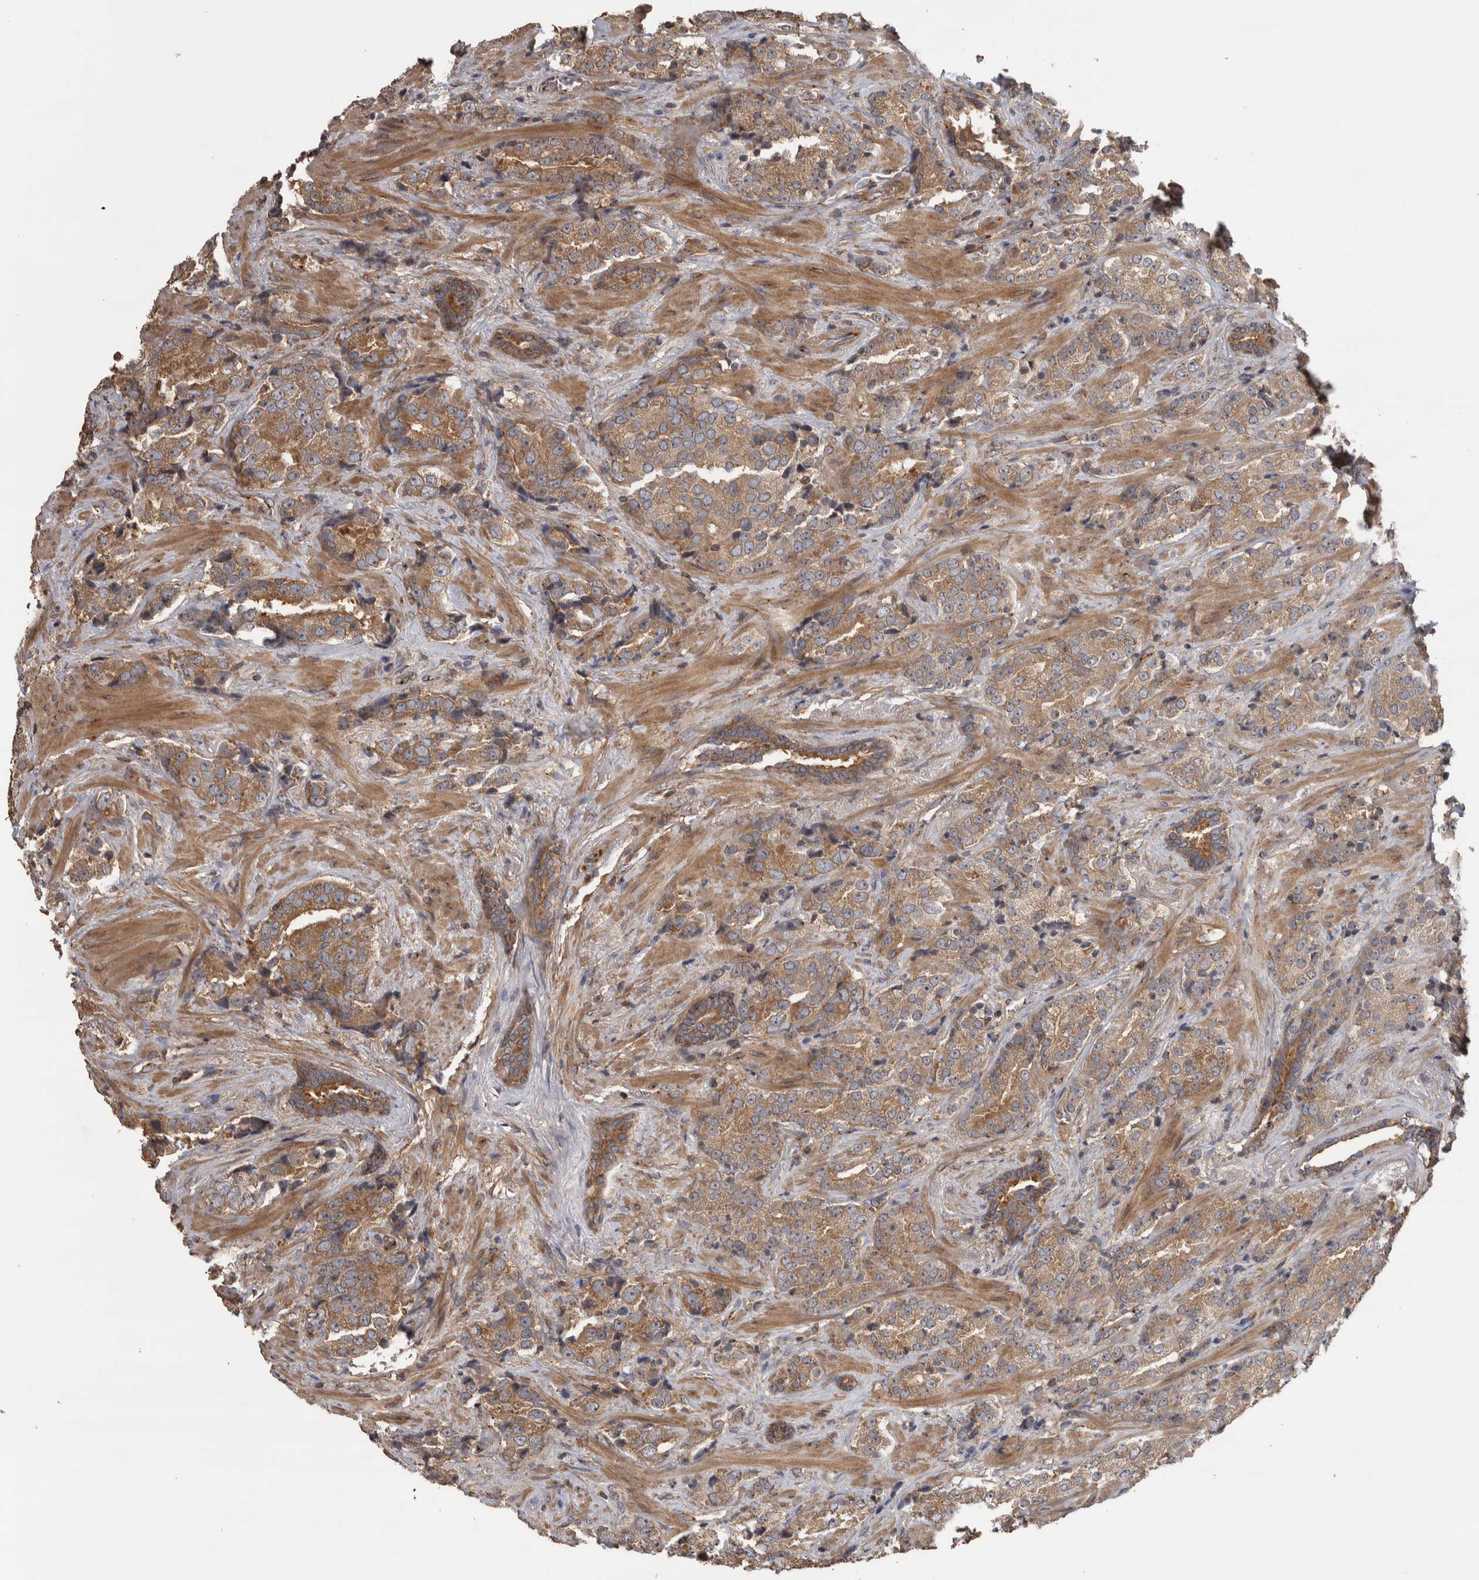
{"staining": {"intensity": "moderate", "quantity": ">75%", "location": "cytoplasmic/membranous"}, "tissue": "prostate cancer", "cell_type": "Tumor cells", "image_type": "cancer", "snomed": [{"axis": "morphology", "description": "Adenocarcinoma, High grade"}, {"axis": "topography", "description": "Prostate"}], "caption": "Protein analysis of high-grade adenocarcinoma (prostate) tissue exhibits moderate cytoplasmic/membranous staining in approximately >75% of tumor cells. (IHC, brightfield microscopy, high magnification).", "gene": "IFRD1", "patient": {"sex": "male", "age": 71}}